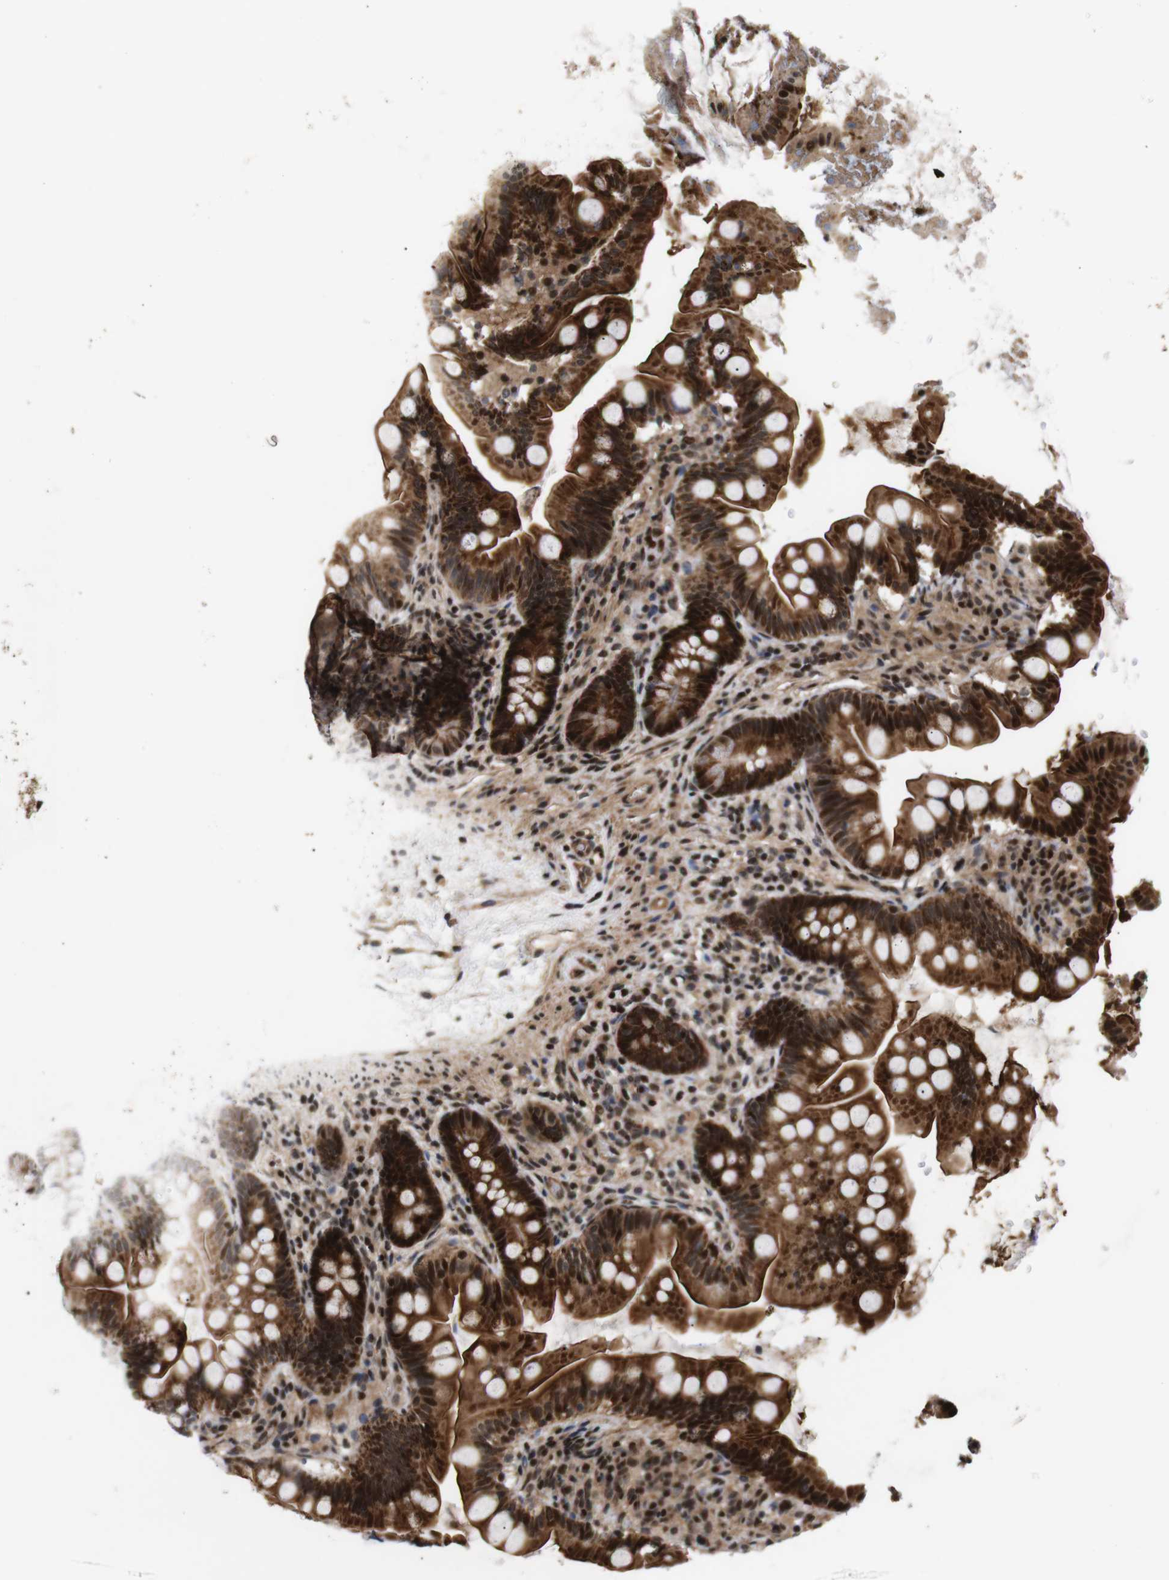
{"staining": {"intensity": "strong", "quantity": ">75%", "location": "cytoplasmic/membranous,nuclear"}, "tissue": "small intestine", "cell_type": "Glandular cells", "image_type": "normal", "snomed": [{"axis": "morphology", "description": "Normal tissue, NOS"}, {"axis": "topography", "description": "Small intestine"}], "caption": "Immunohistochemistry (DAB (3,3'-diaminobenzidine)) staining of benign small intestine demonstrates strong cytoplasmic/membranous,nuclear protein positivity in approximately >75% of glandular cells.", "gene": "KIF23", "patient": {"sex": "female", "age": 56}}